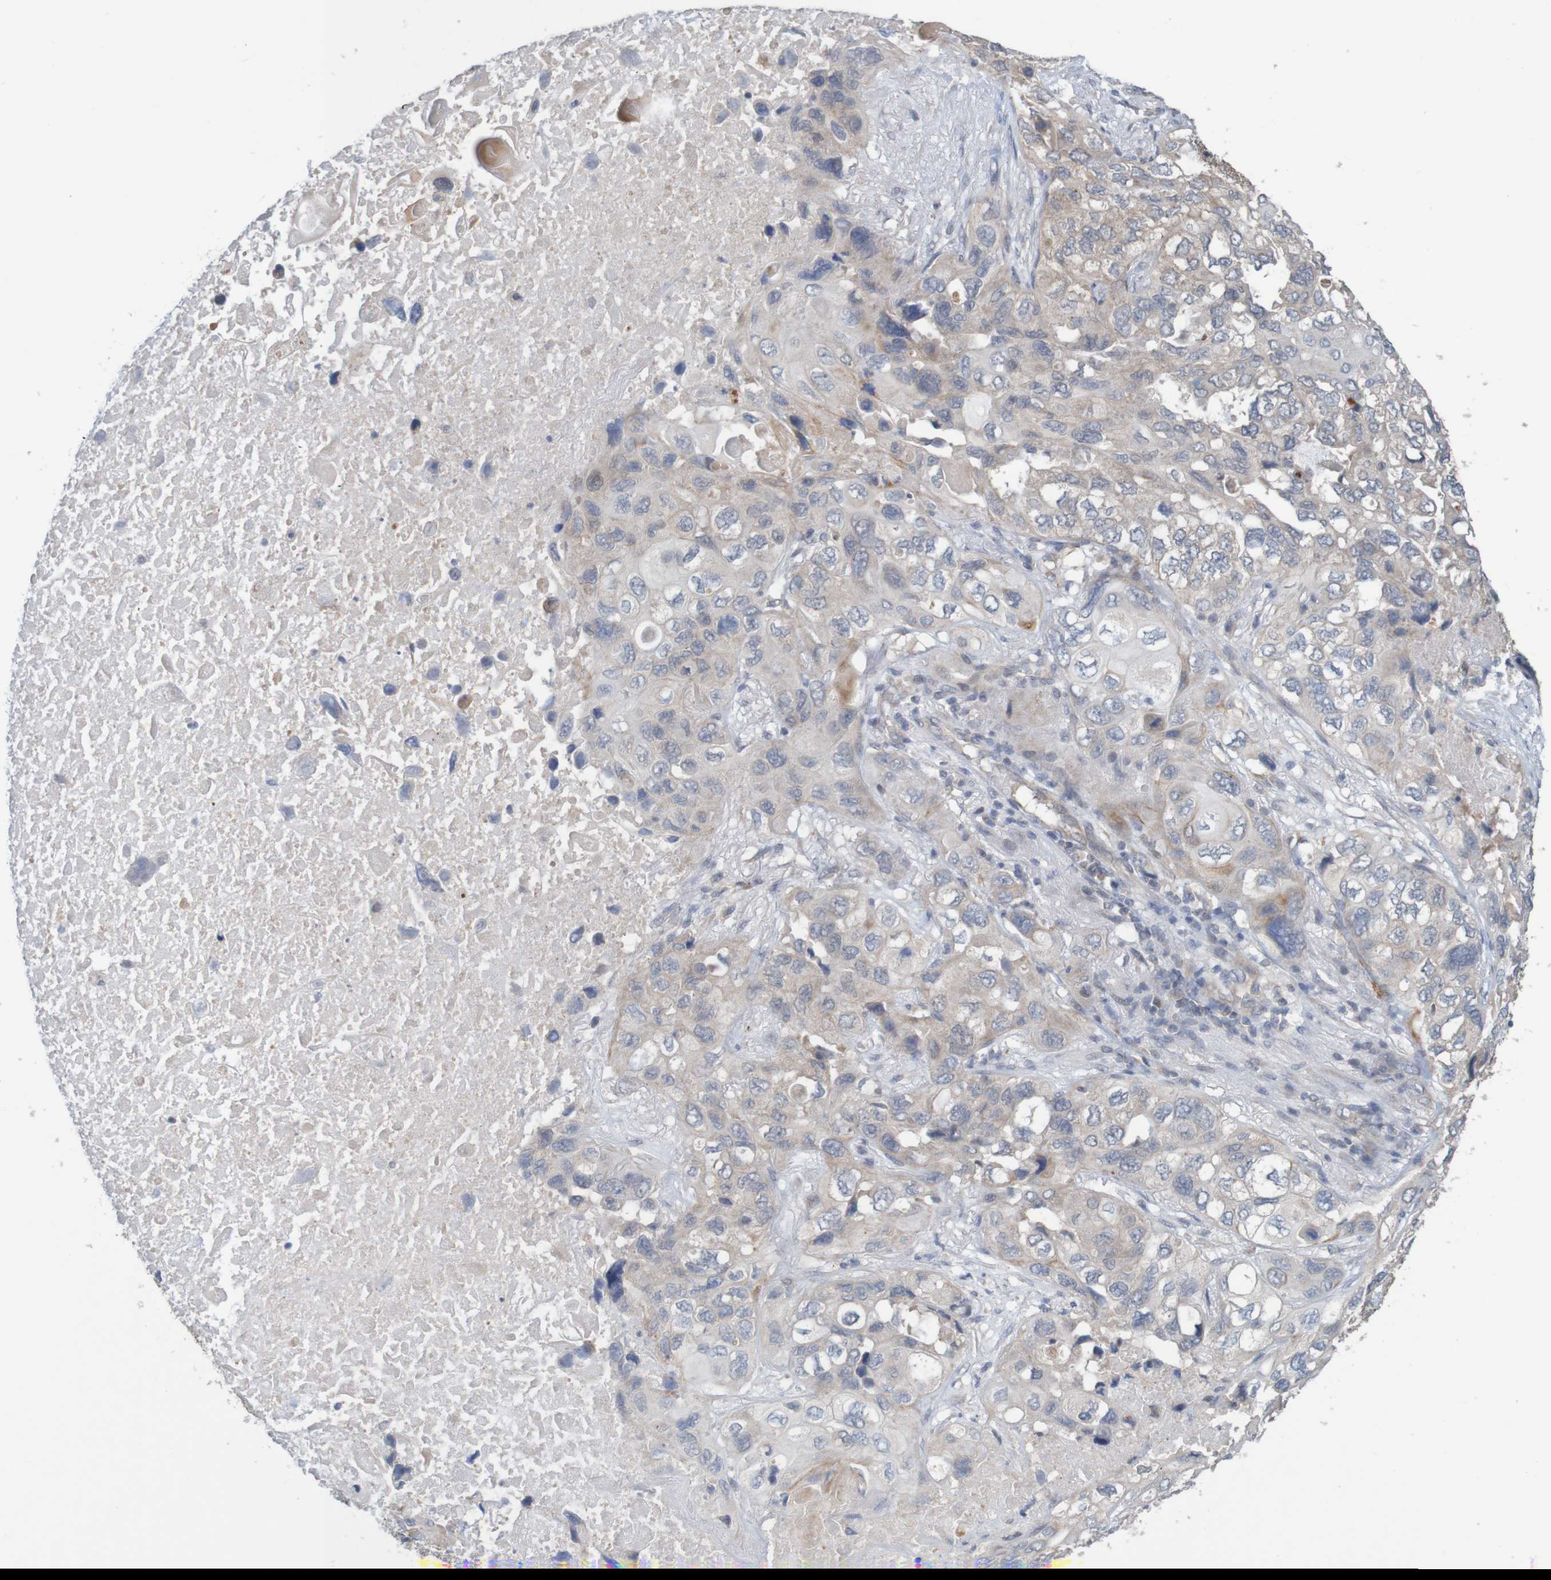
{"staining": {"intensity": "weak", "quantity": "<25%", "location": "cytoplasmic/membranous"}, "tissue": "lung cancer", "cell_type": "Tumor cells", "image_type": "cancer", "snomed": [{"axis": "morphology", "description": "Squamous cell carcinoma, NOS"}, {"axis": "topography", "description": "Lung"}], "caption": "IHC of human lung cancer (squamous cell carcinoma) exhibits no staining in tumor cells. The staining is performed using DAB brown chromogen with nuclei counter-stained in using hematoxylin.", "gene": "ANKK1", "patient": {"sex": "female", "age": 73}}